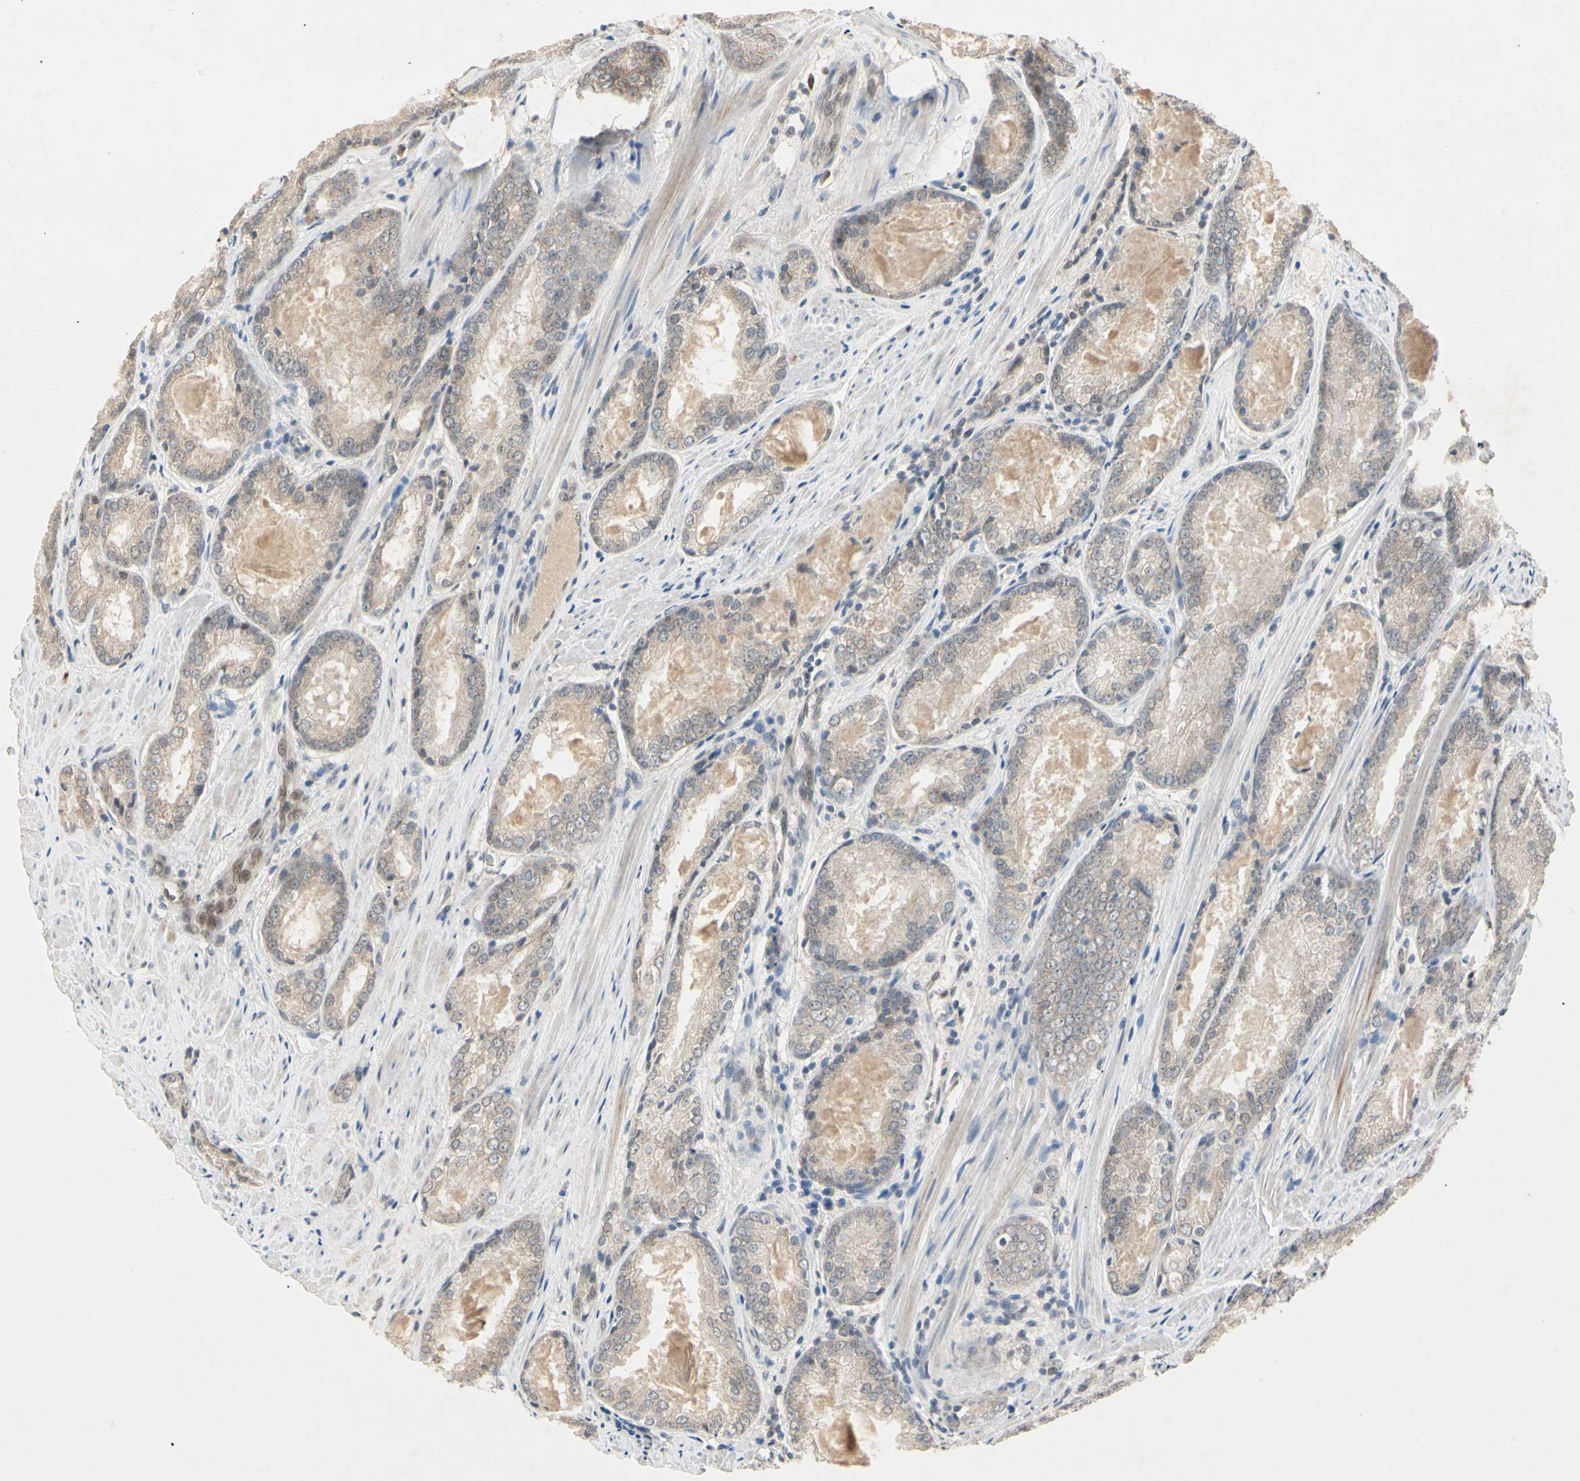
{"staining": {"intensity": "weak", "quantity": ">75%", "location": "cytoplasmic/membranous"}, "tissue": "prostate cancer", "cell_type": "Tumor cells", "image_type": "cancer", "snomed": [{"axis": "morphology", "description": "Adenocarcinoma, Low grade"}, {"axis": "topography", "description": "Prostate"}], "caption": "Prostate adenocarcinoma (low-grade) tissue demonstrates weak cytoplasmic/membranous expression in about >75% of tumor cells", "gene": "RIOX2", "patient": {"sex": "male", "age": 64}}